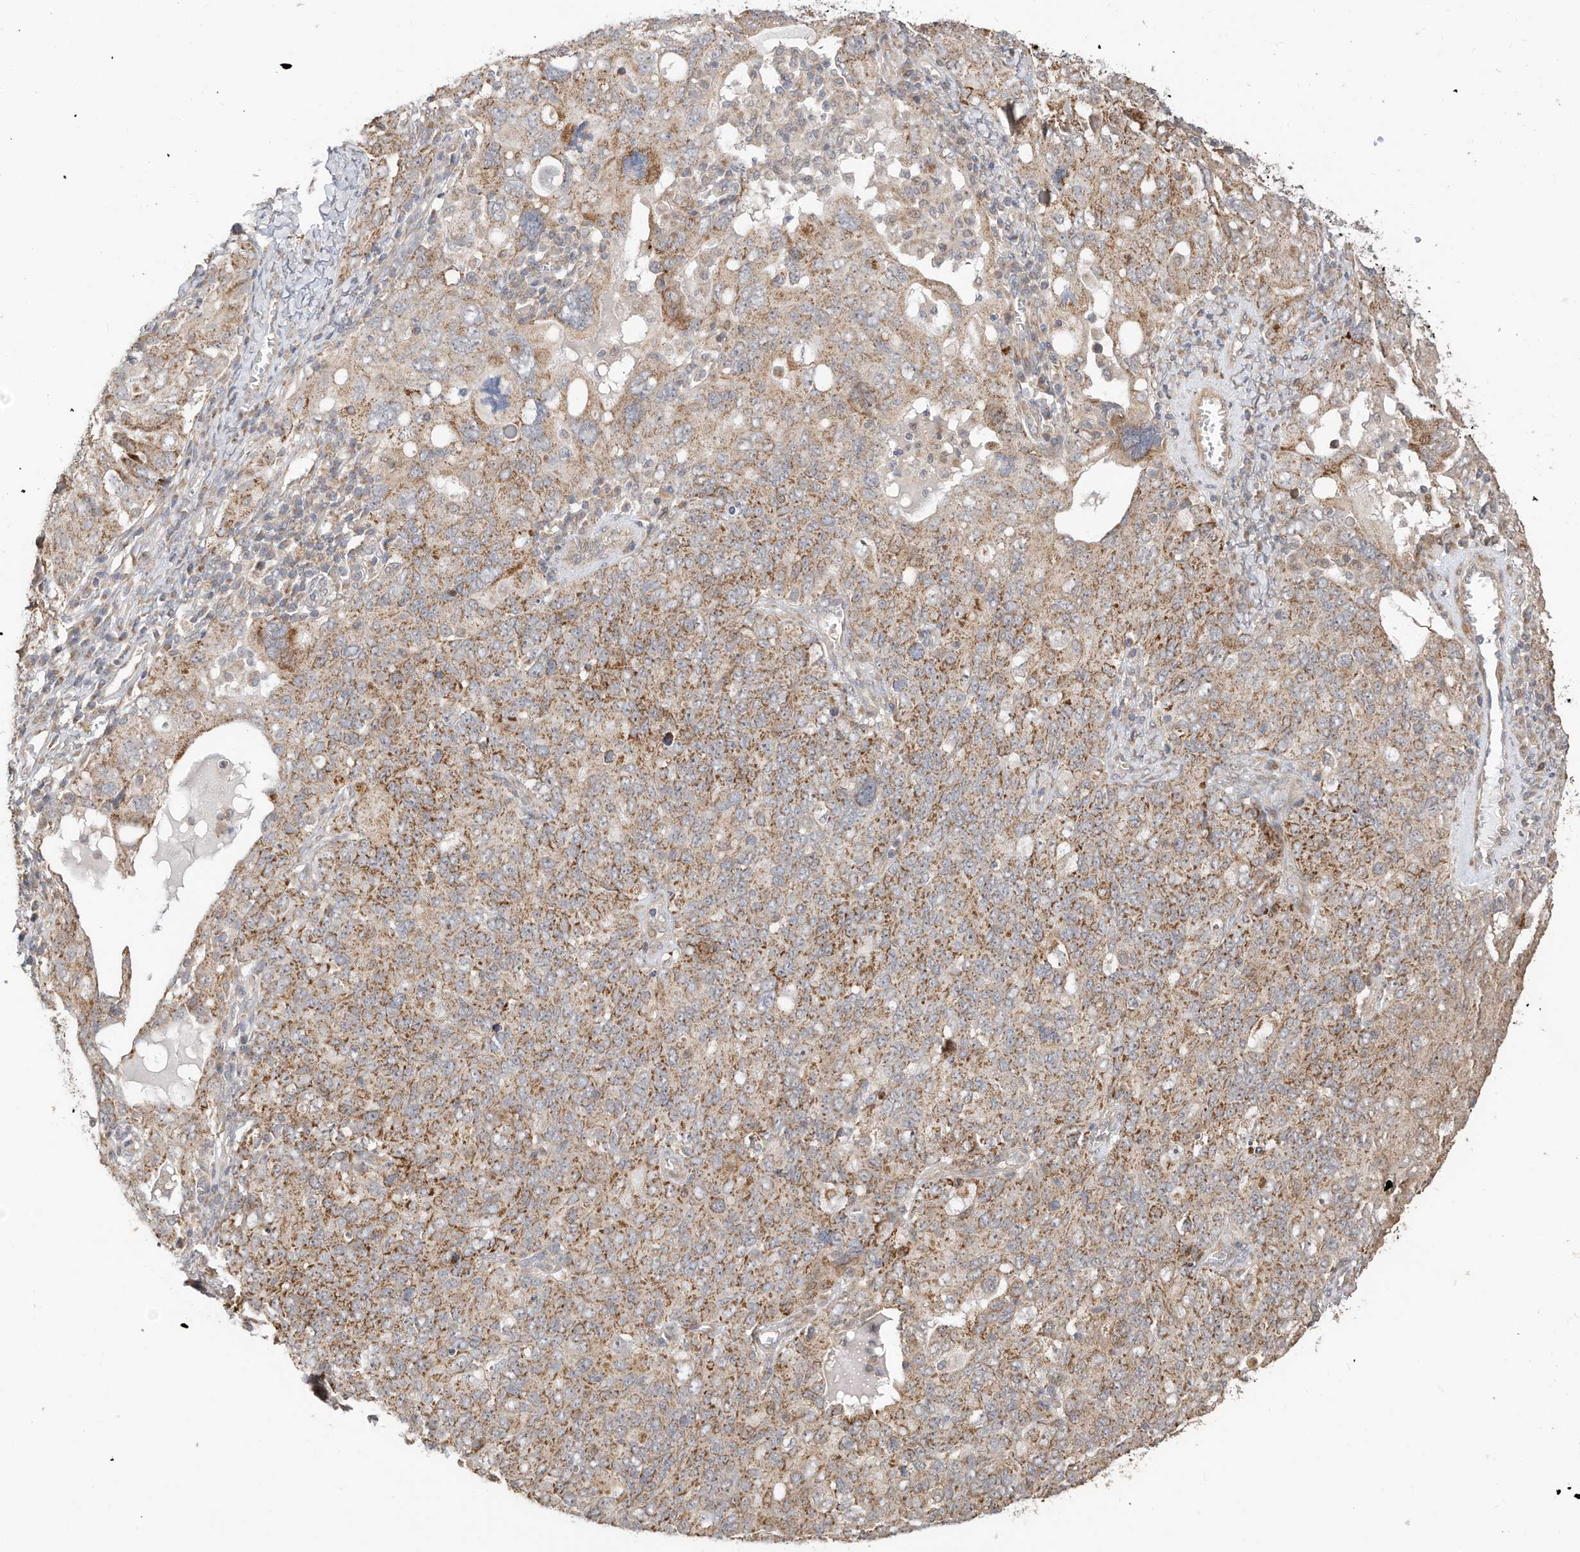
{"staining": {"intensity": "moderate", "quantity": ">75%", "location": "cytoplasmic/membranous"}, "tissue": "ovarian cancer", "cell_type": "Tumor cells", "image_type": "cancer", "snomed": [{"axis": "morphology", "description": "Carcinoma, endometroid"}, {"axis": "topography", "description": "Ovary"}], "caption": "Protein expression analysis of ovarian endometroid carcinoma reveals moderate cytoplasmic/membranous staining in about >75% of tumor cells.", "gene": "CAGE1", "patient": {"sex": "female", "age": 62}}